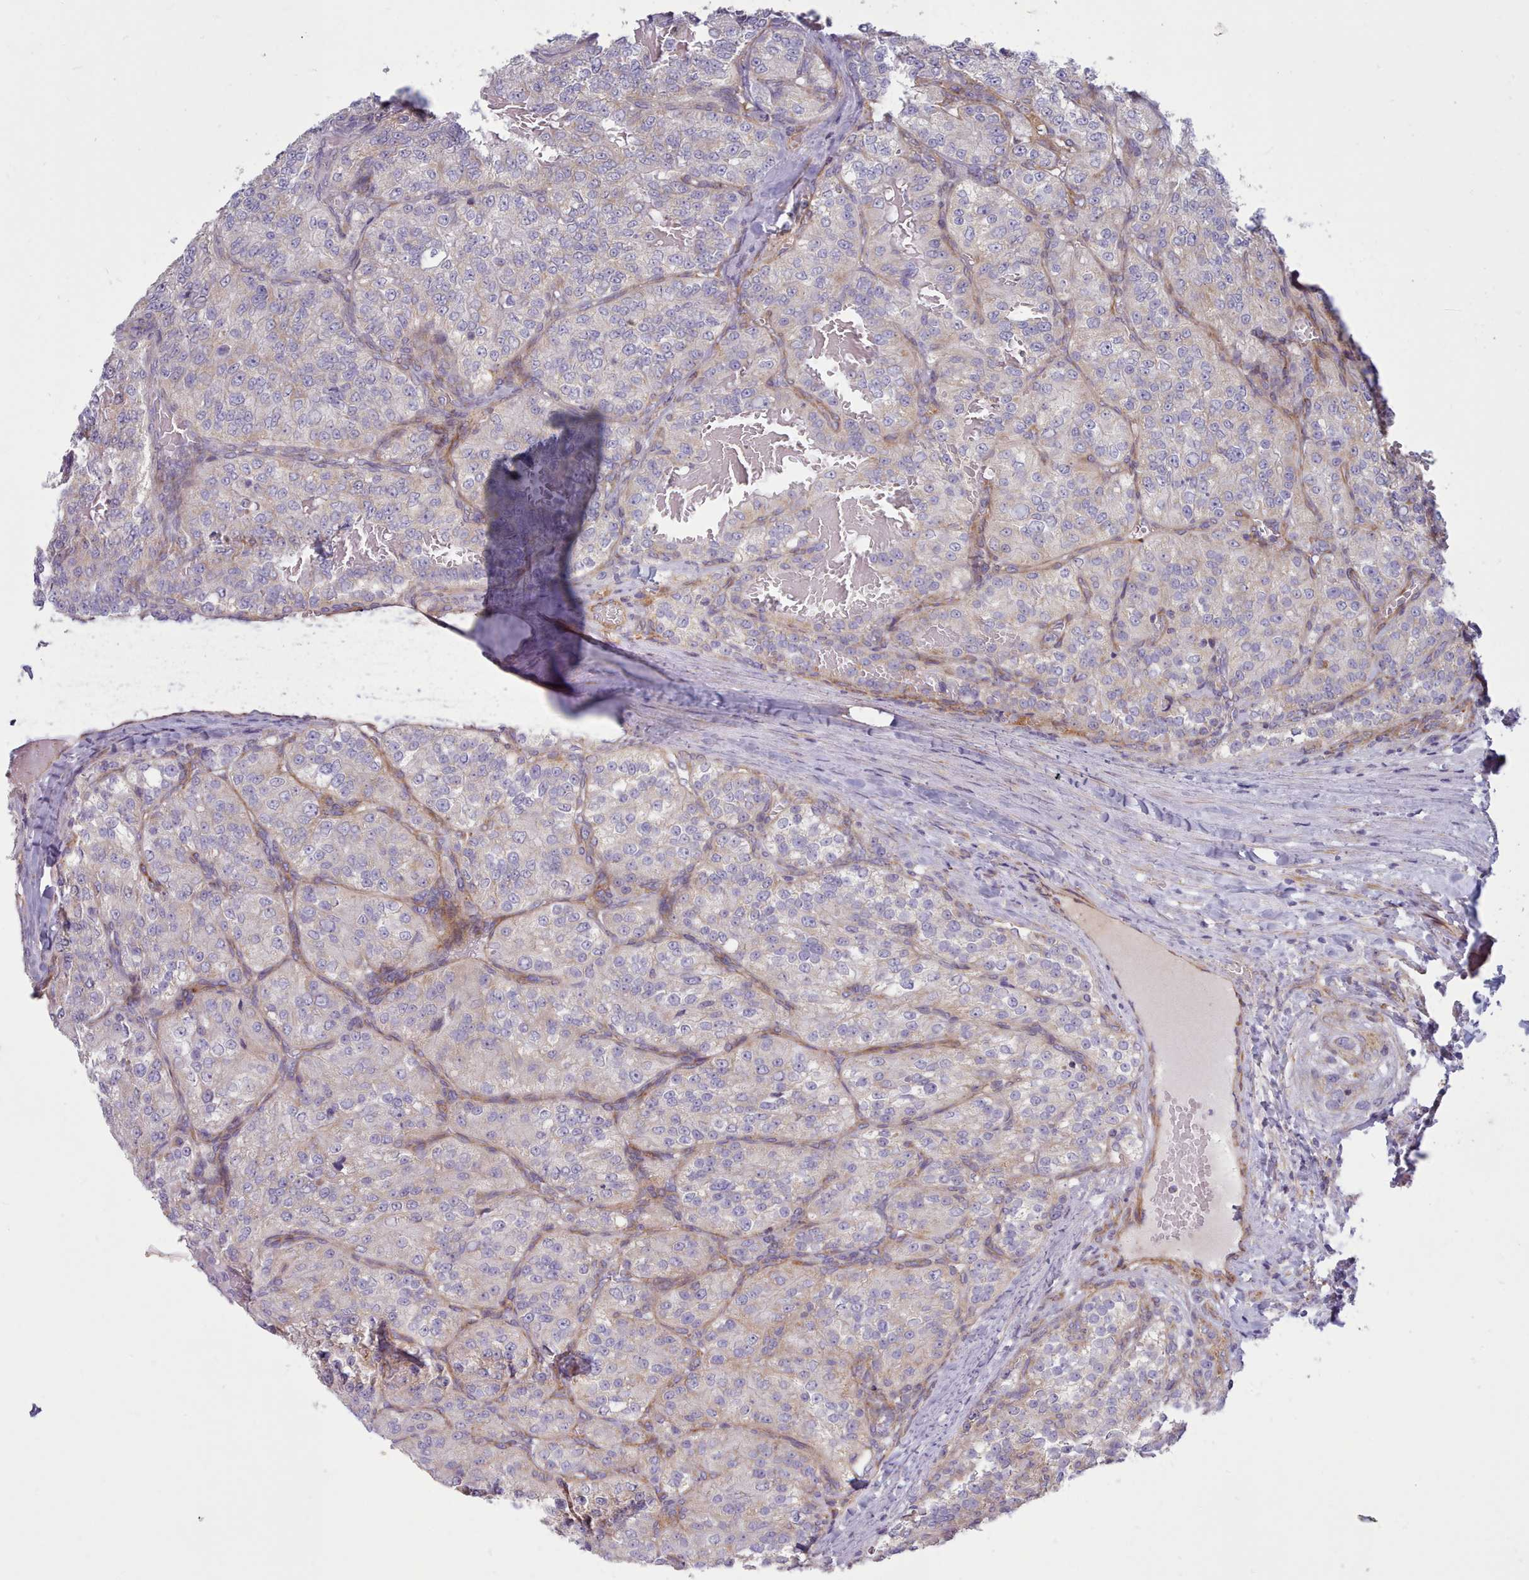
{"staining": {"intensity": "negative", "quantity": "none", "location": "none"}, "tissue": "renal cancer", "cell_type": "Tumor cells", "image_type": "cancer", "snomed": [{"axis": "morphology", "description": "Adenocarcinoma, NOS"}, {"axis": "topography", "description": "Kidney"}], "caption": "DAB immunohistochemical staining of human renal cancer (adenocarcinoma) exhibits no significant staining in tumor cells. (DAB (3,3'-diaminobenzidine) immunohistochemistry, high magnification).", "gene": "MRPL21", "patient": {"sex": "female", "age": 63}}